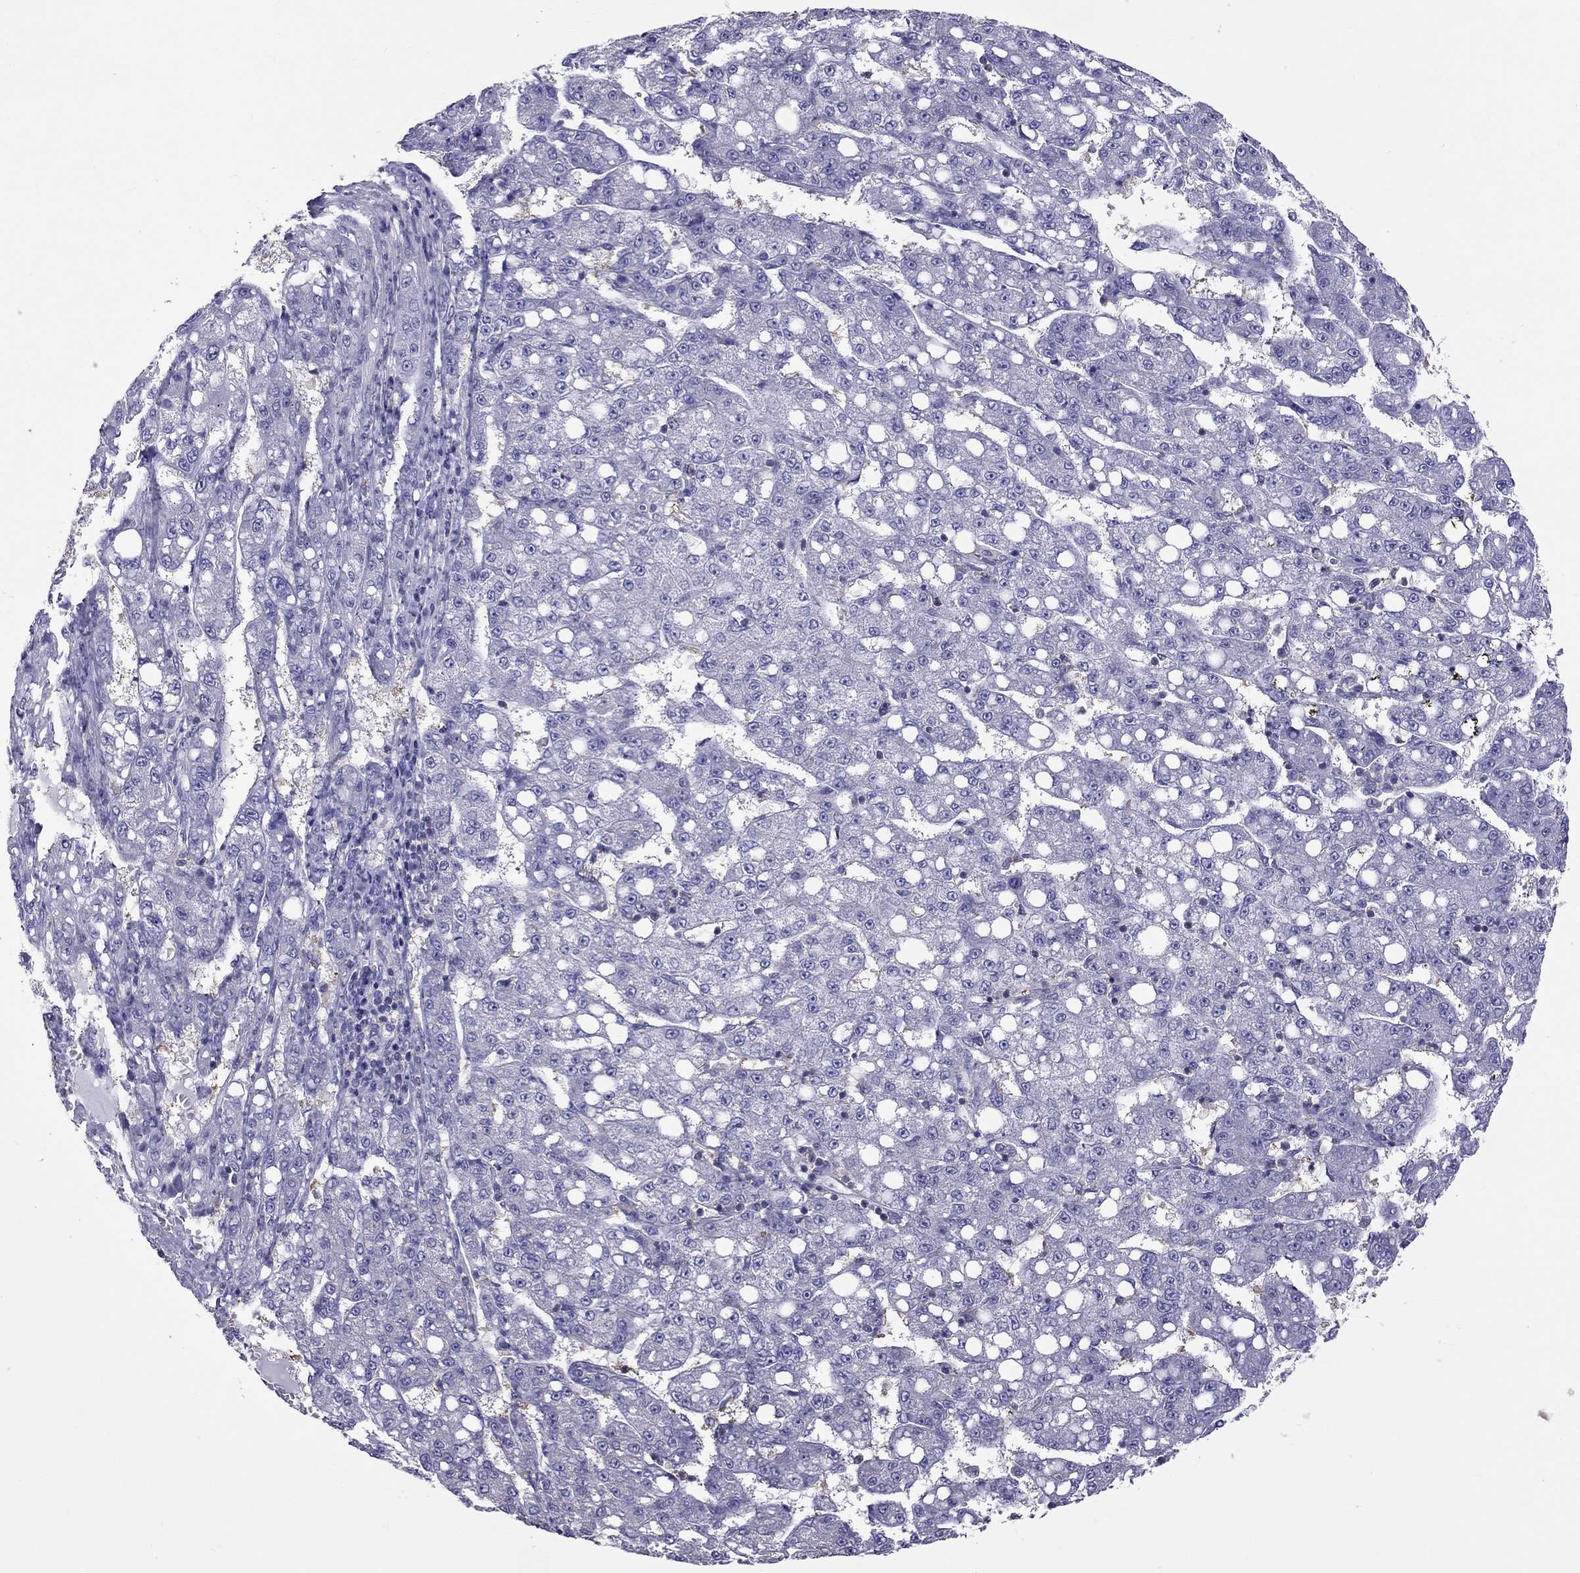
{"staining": {"intensity": "negative", "quantity": "none", "location": "none"}, "tissue": "liver cancer", "cell_type": "Tumor cells", "image_type": "cancer", "snomed": [{"axis": "morphology", "description": "Carcinoma, Hepatocellular, NOS"}, {"axis": "topography", "description": "Liver"}], "caption": "An image of hepatocellular carcinoma (liver) stained for a protein displays no brown staining in tumor cells.", "gene": "TEX22", "patient": {"sex": "female", "age": 65}}